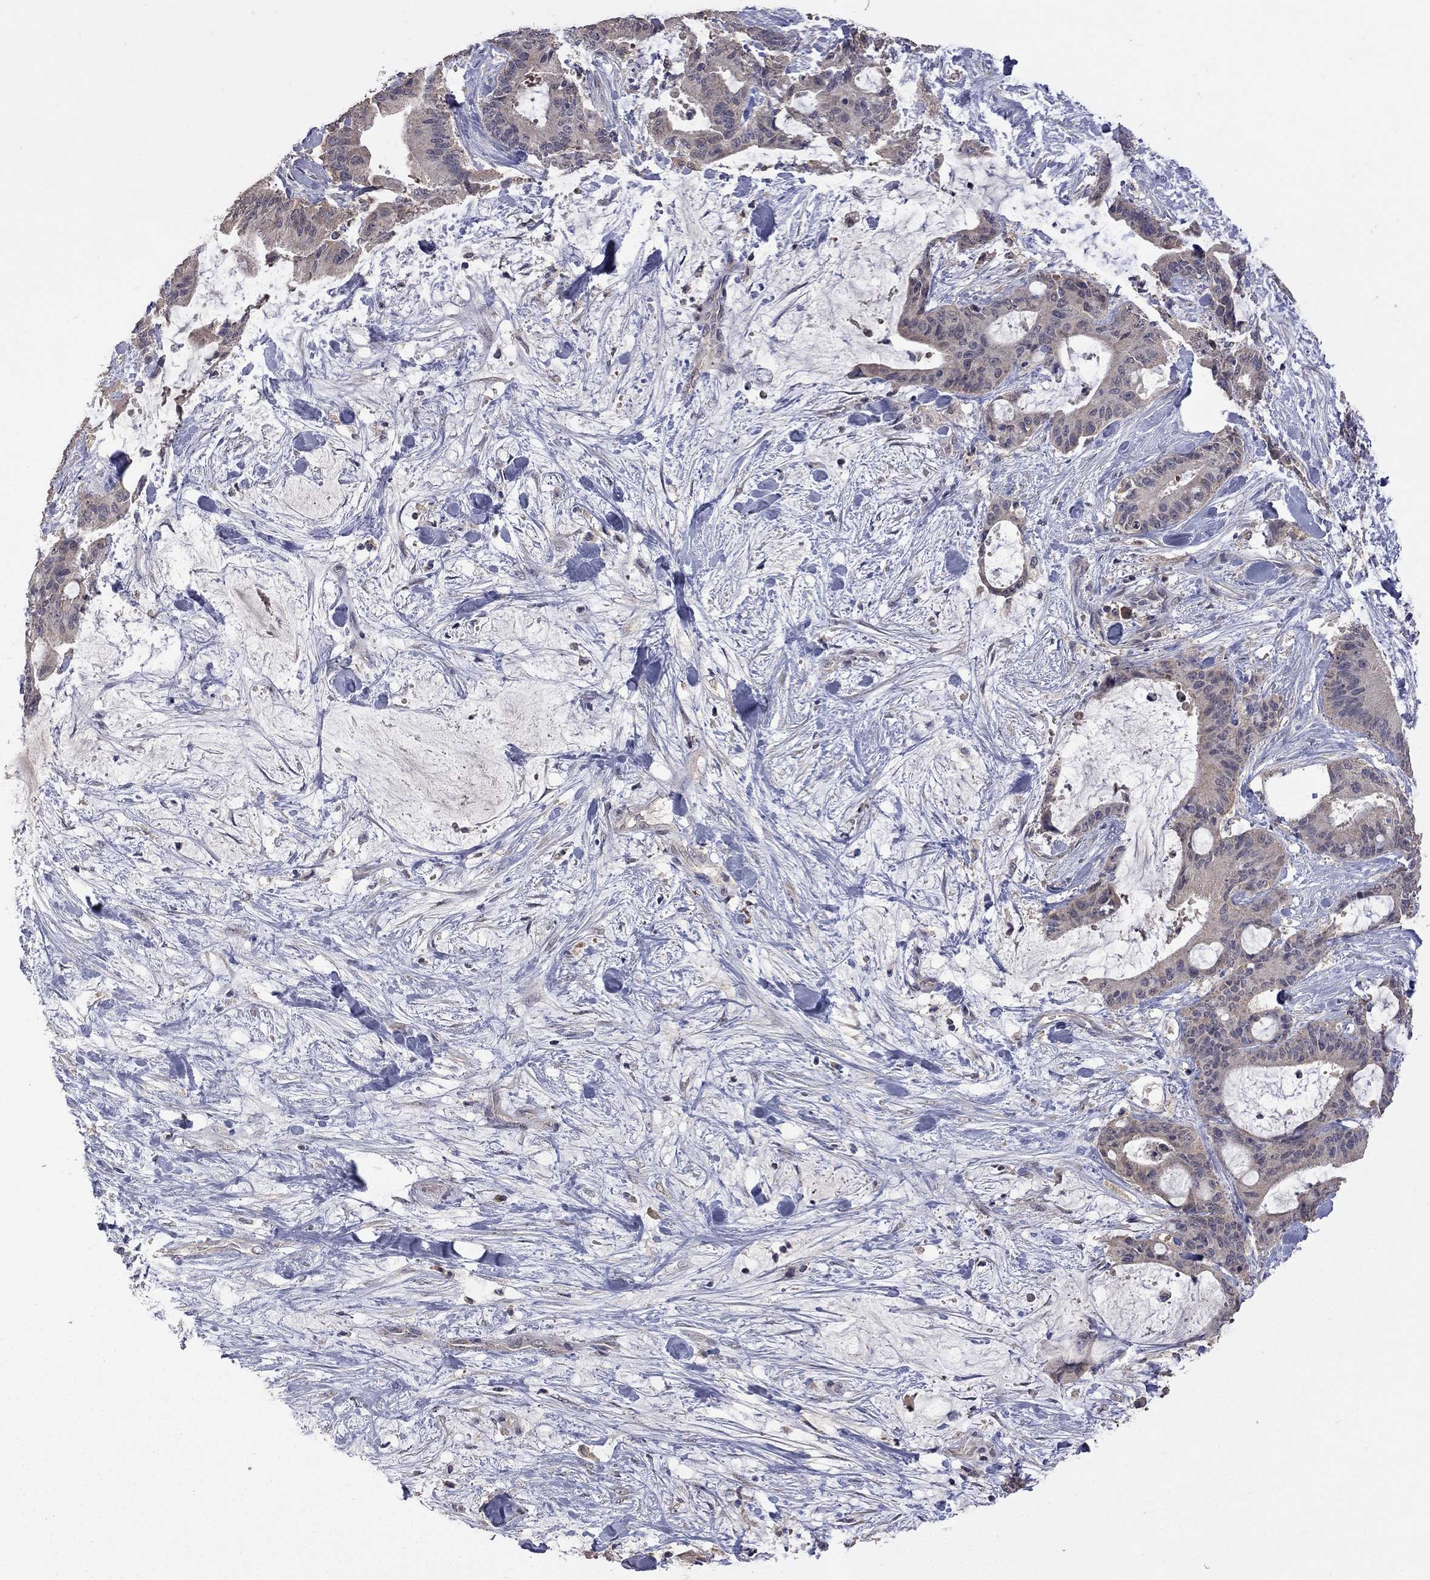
{"staining": {"intensity": "weak", "quantity": ">75%", "location": "cytoplasmic/membranous"}, "tissue": "liver cancer", "cell_type": "Tumor cells", "image_type": "cancer", "snomed": [{"axis": "morphology", "description": "Cholangiocarcinoma"}, {"axis": "topography", "description": "Liver"}], "caption": "A brown stain labels weak cytoplasmic/membranous staining of a protein in human liver cholangiocarcinoma tumor cells. The protein of interest is shown in brown color, while the nuclei are stained blue.", "gene": "HTR6", "patient": {"sex": "female", "age": 73}}